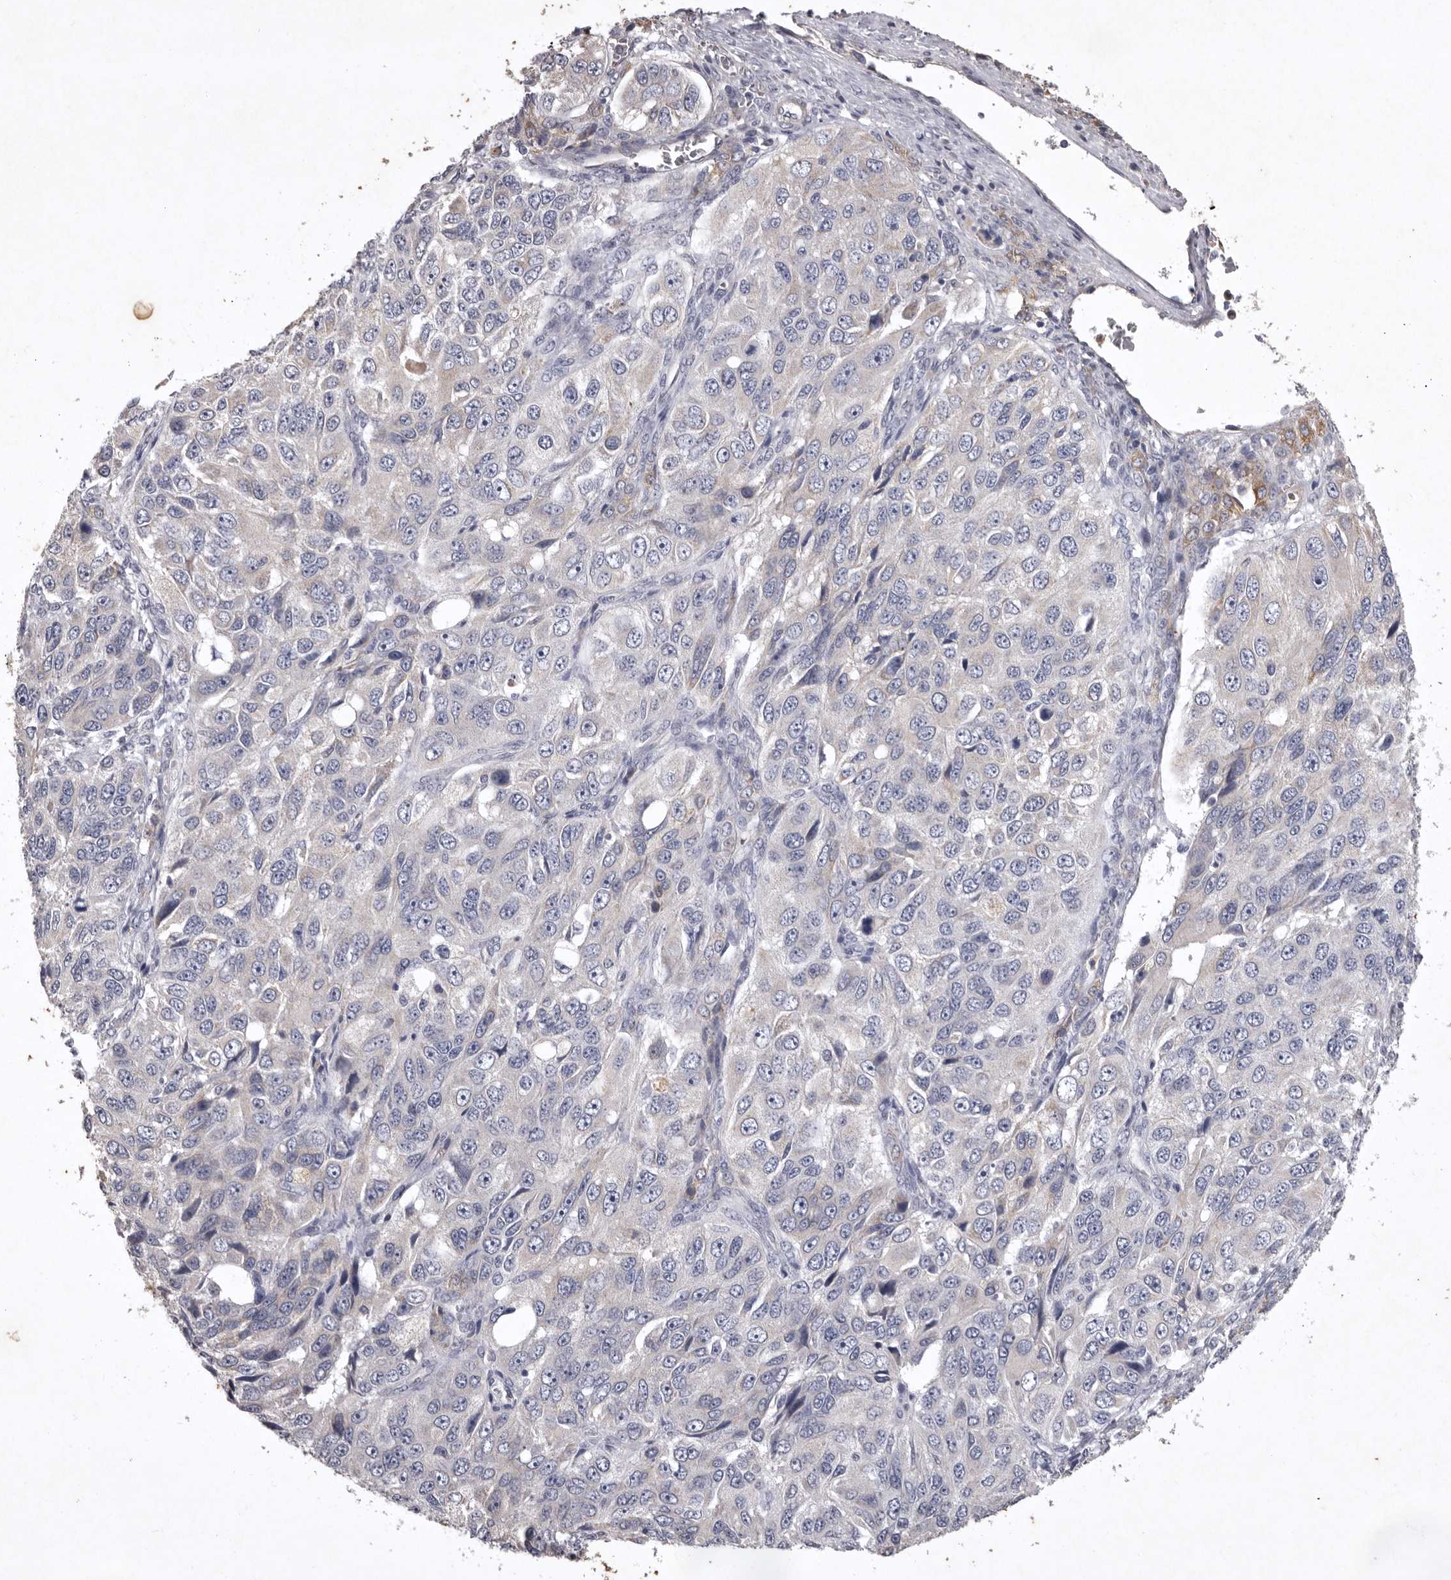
{"staining": {"intensity": "negative", "quantity": "none", "location": "none"}, "tissue": "ovarian cancer", "cell_type": "Tumor cells", "image_type": "cancer", "snomed": [{"axis": "morphology", "description": "Carcinoma, endometroid"}, {"axis": "topography", "description": "Ovary"}], "caption": "This is an immunohistochemistry image of ovarian cancer (endometroid carcinoma). There is no positivity in tumor cells.", "gene": "NKAIN4", "patient": {"sex": "female", "age": 51}}